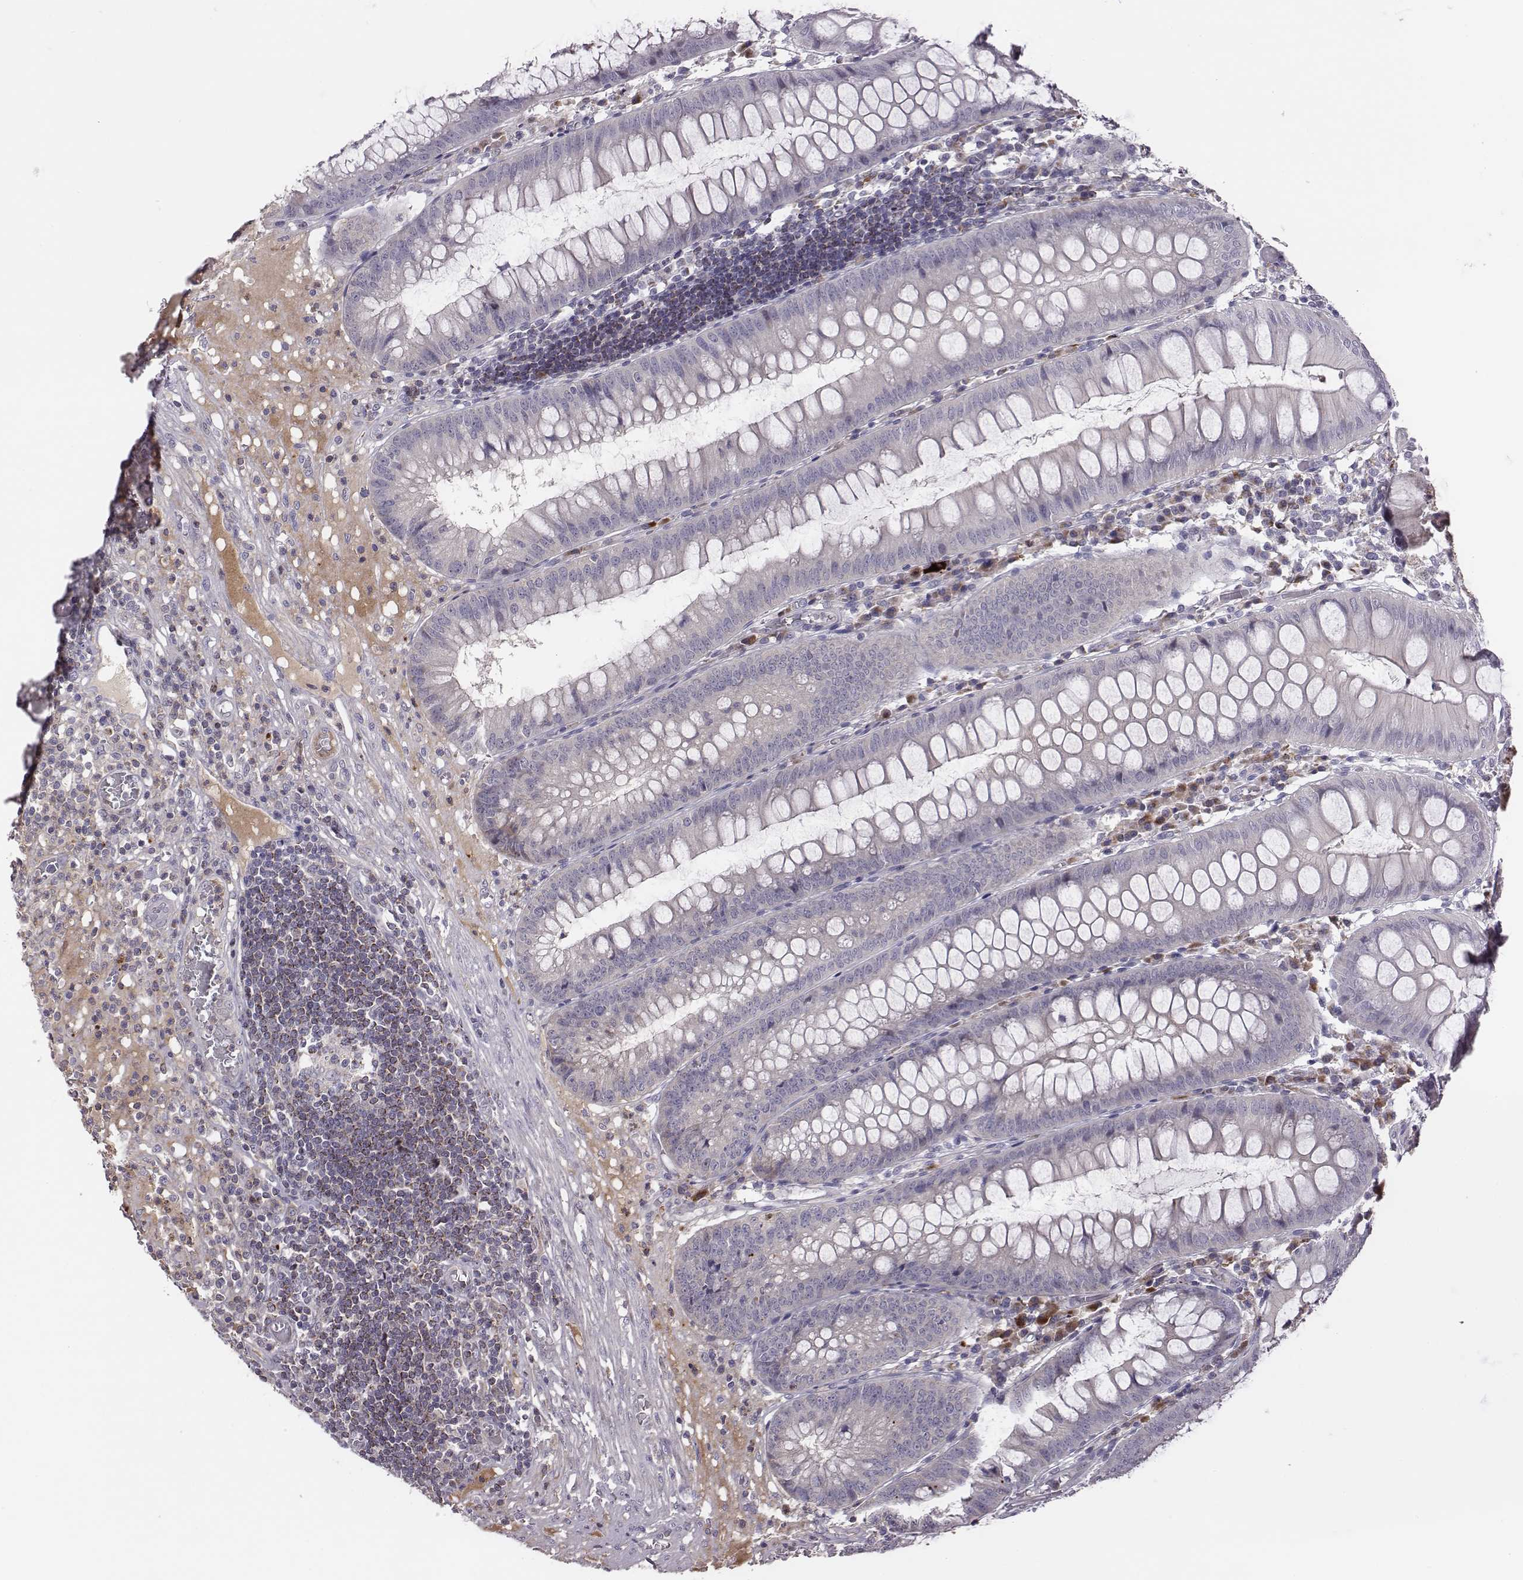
{"staining": {"intensity": "negative", "quantity": "none", "location": "none"}, "tissue": "appendix", "cell_type": "Glandular cells", "image_type": "normal", "snomed": [{"axis": "morphology", "description": "Normal tissue, NOS"}, {"axis": "morphology", "description": "Inflammation, NOS"}, {"axis": "topography", "description": "Appendix"}], "caption": "This photomicrograph is of normal appendix stained with immunohistochemistry to label a protein in brown with the nuclei are counter-stained blue. There is no expression in glandular cells. (Brightfield microscopy of DAB immunohistochemistry at high magnification).", "gene": "KMO", "patient": {"sex": "male", "age": 16}}